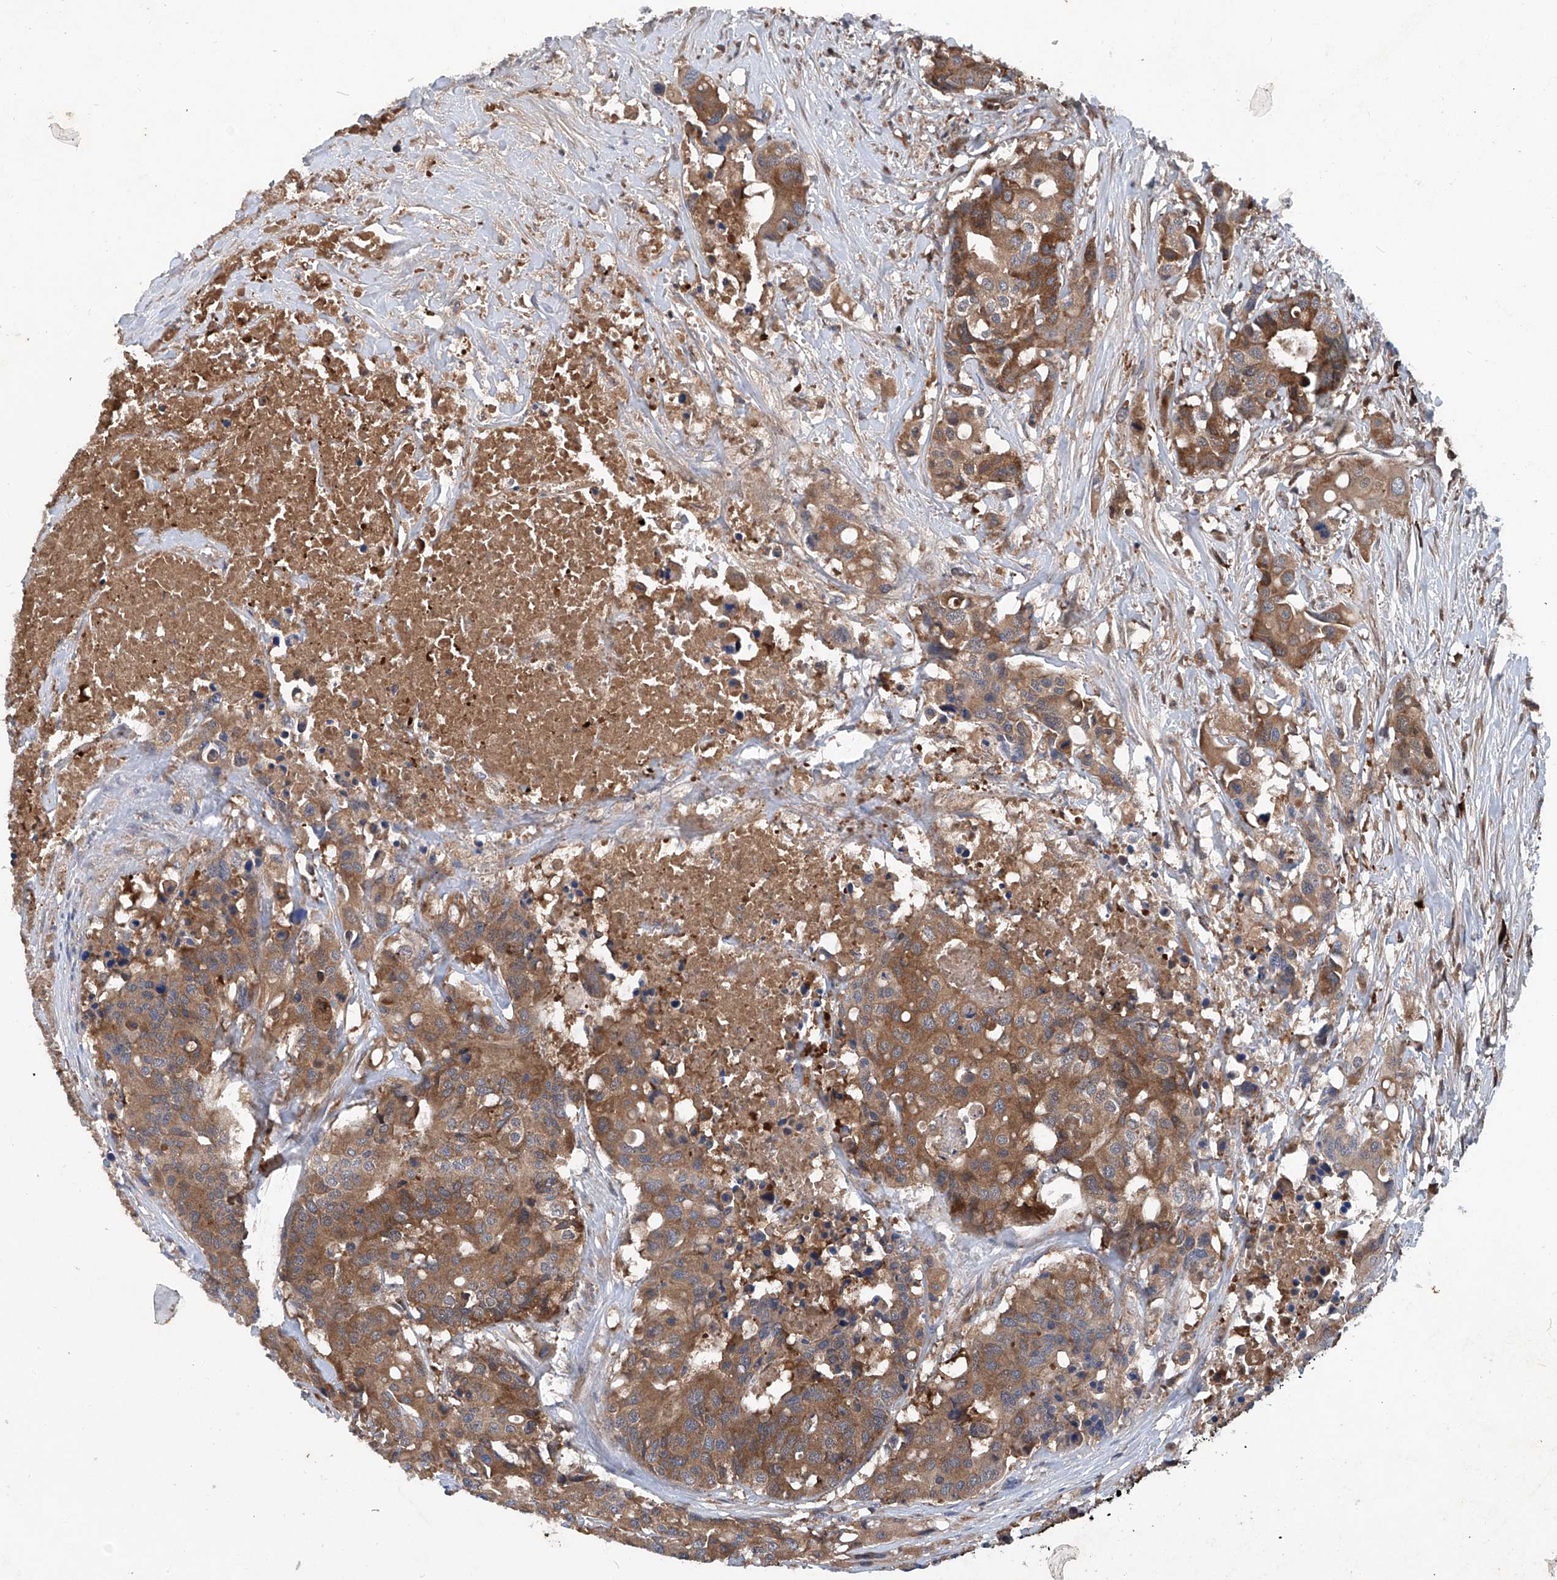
{"staining": {"intensity": "moderate", "quantity": ">75%", "location": "cytoplasmic/membranous"}, "tissue": "colorectal cancer", "cell_type": "Tumor cells", "image_type": "cancer", "snomed": [{"axis": "morphology", "description": "Adenocarcinoma, NOS"}, {"axis": "topography", "description": "Colon"}], "caption": "Protein analysis of colorectal adenocarcinoma tissue demonstrates moderate cytoplasmic/membranous staining in approximately >75% of tumor cells.", "gene": "ASCC3", "patient": {"sex": "male", "age": 77}}